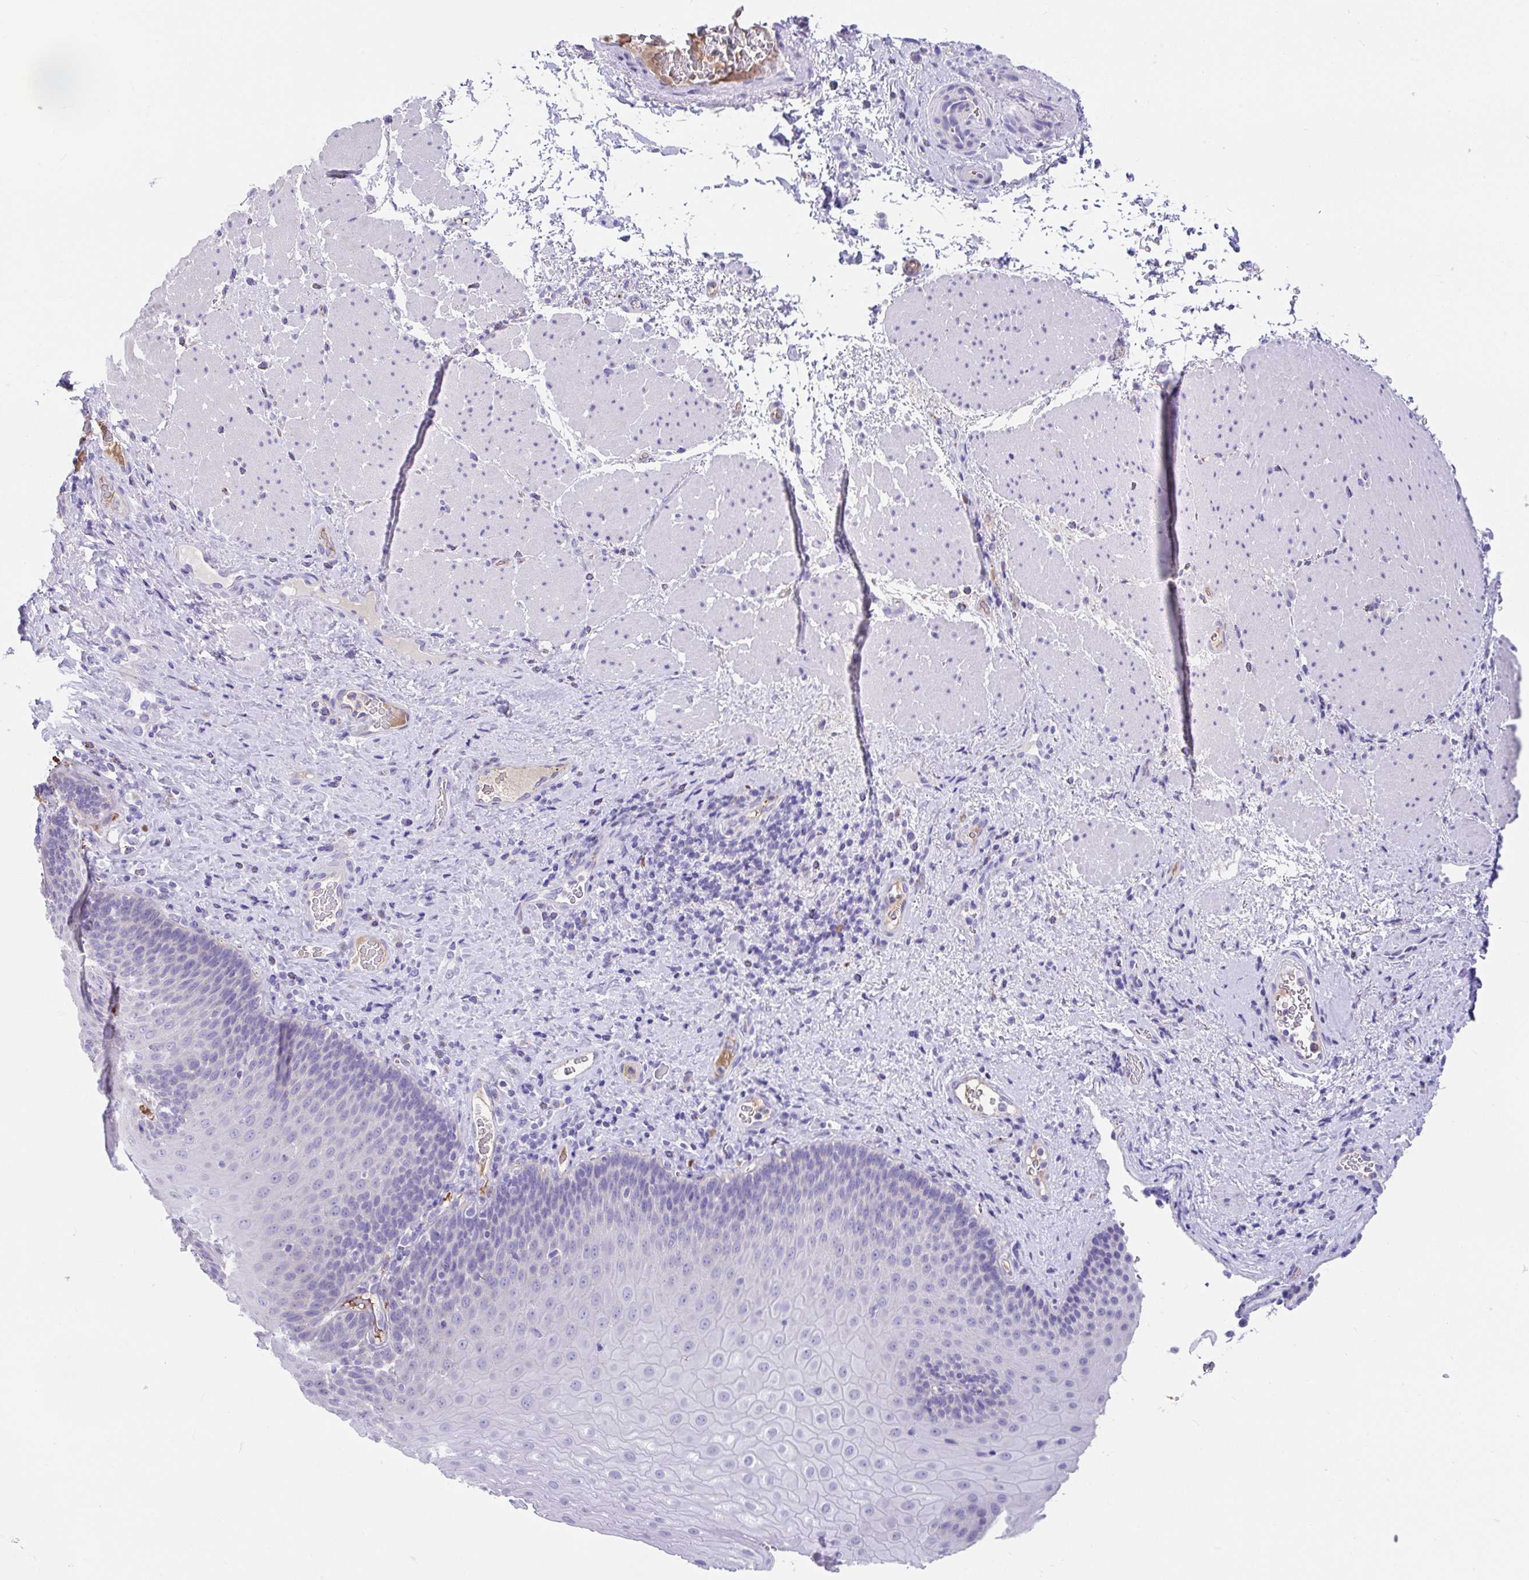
{"staining": {"intensity": "negative", "quantity": "none", "location": "none"}, "tissue": "esophagus", "cell_type": "Squamous epithelial cells", "image_type": "normal", "snomed": [{"axis": "morphology", "description": "Normal tissue, NOS"}, {"axis": "topography", "description": "Esophagus"}], "caption": "Immunohistochemistry (IHC) histopathology image of normal human esophagus stained for a protein (brown), which displays no staining in squamous epithelial cells.", "gene": "CCSAP", "patient": {"sex": "male", "age": 62}}